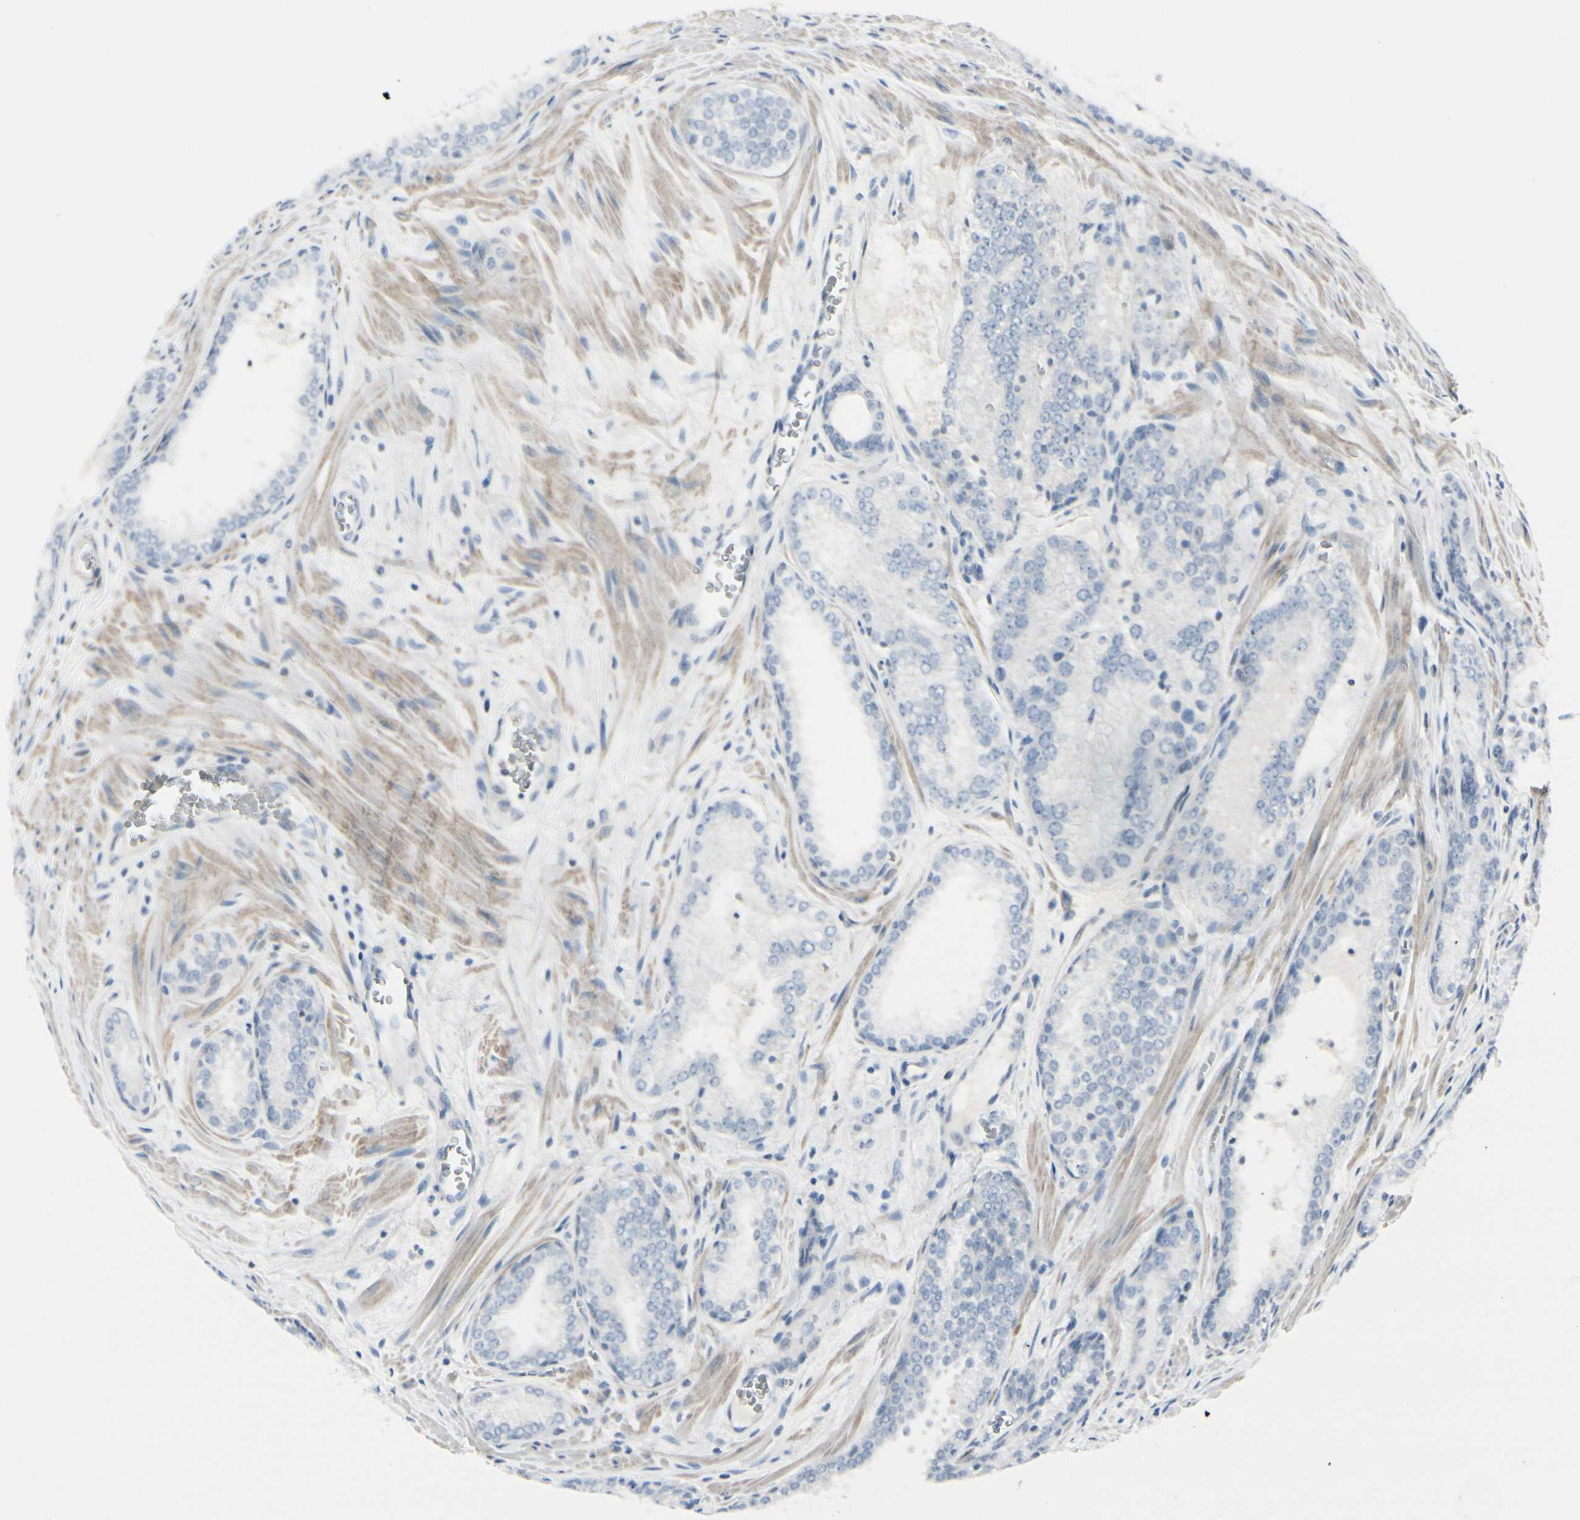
{"staining": {"intensity": "negative", "quantity": "none", "location": "none"}, "tissue": "prostate cancer", "cell_type": "Tumor cells", "image_type": "cancer", "snomed": [{"axis": "morphology", "description": "Adenocarcinoma, Low grade"}, {"axis": "topography", "description": "Prostate"}], "caption": "DAB immunohistochemical staining of prostate adenocarcinoma (low-grade) exhibits no significant positivity in tumor cells.", "gene": "CDHR5", "patient": {"sex": "male", "age": 60}}